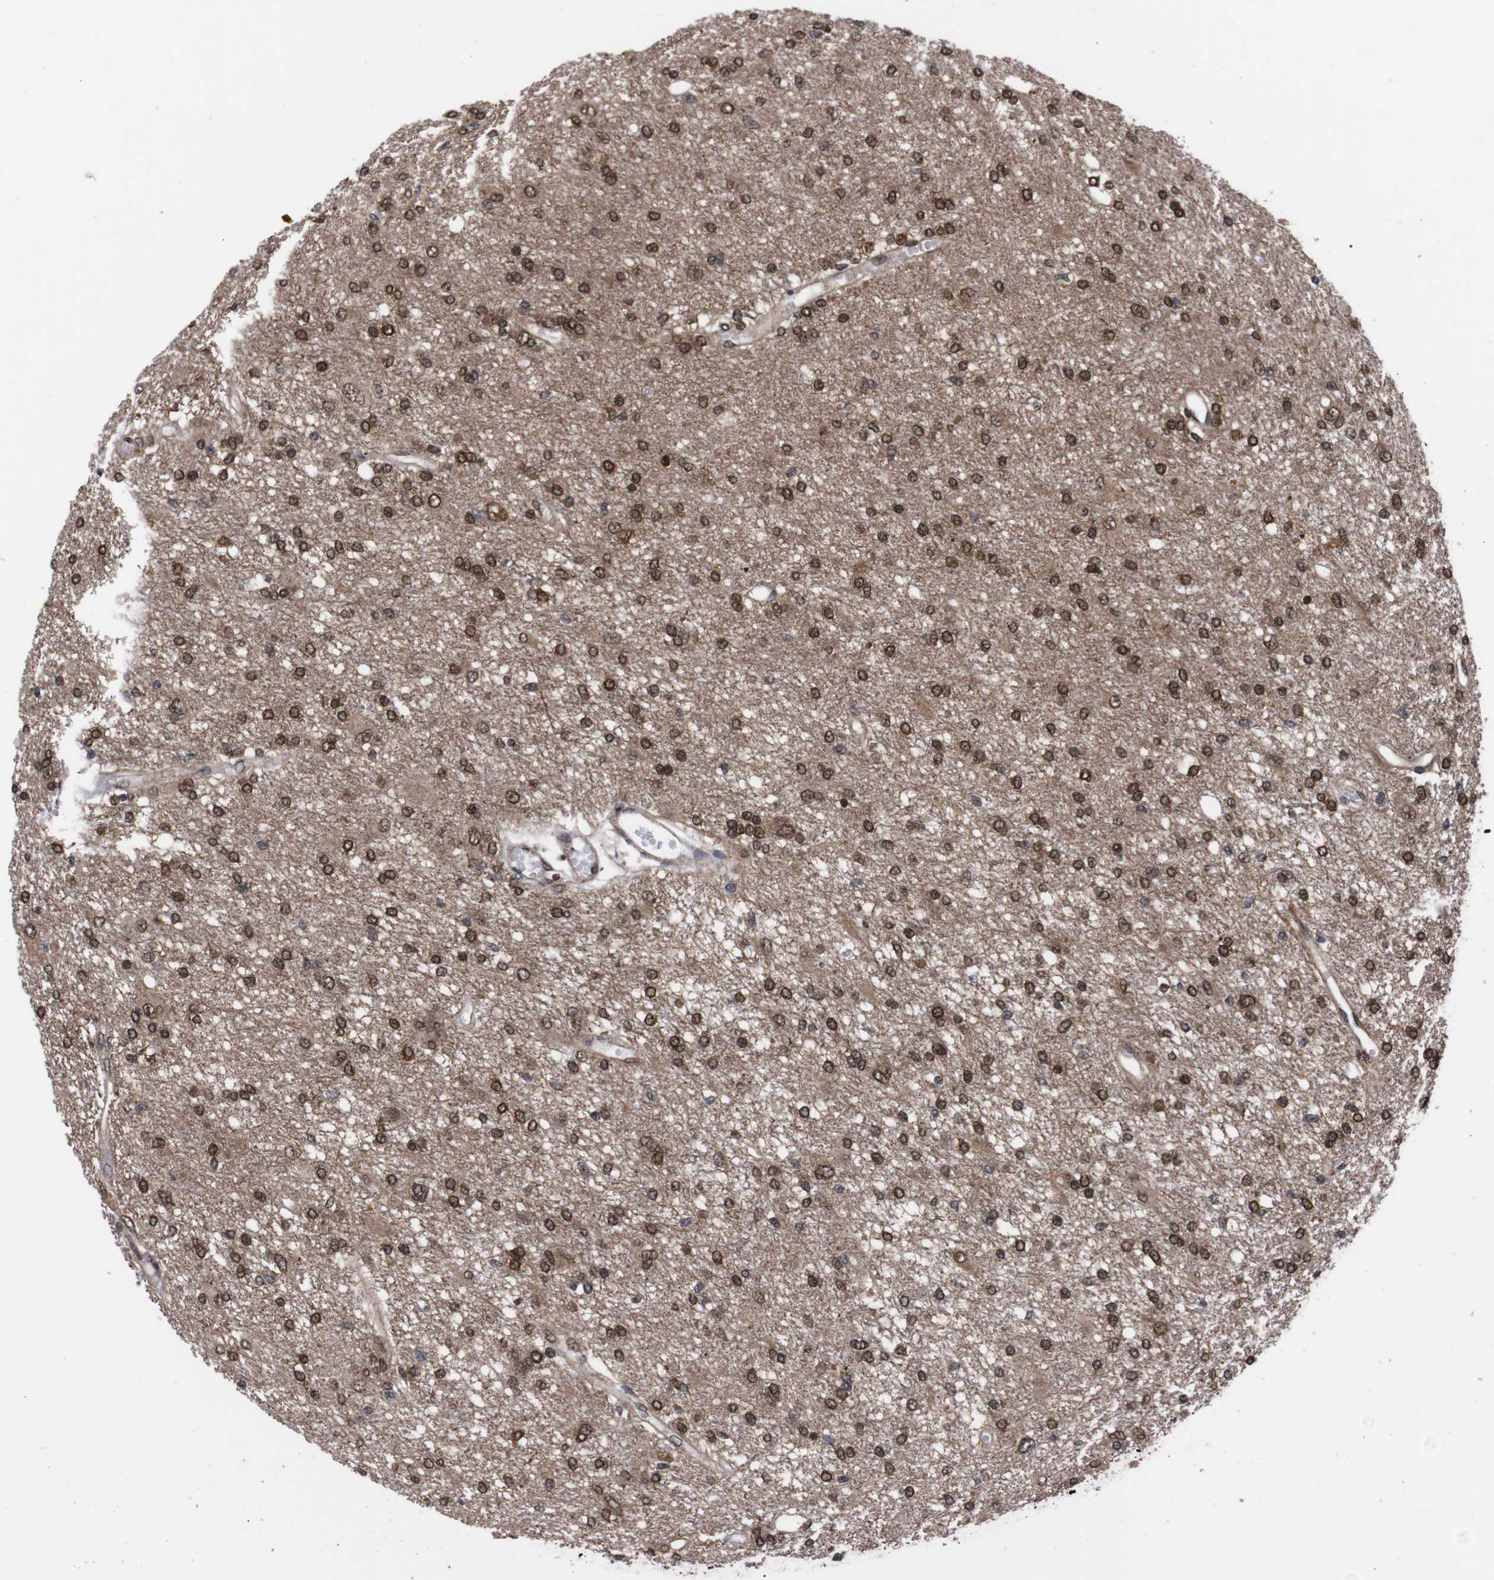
{"staining": {"intensity": "strong", "quantity": ">75%", "location": "nuclear"}, "tissue": "glioma", "cell_type": "Tumor cells", "image_type": "cancer", "snomed": [{"axis": "morphology", "description": "Glioma, malignant, High grade"}, {"axis": "topography", "description": "Brain"}], "caption": "High-grade glioma (malignant) stained with a brown dye exhibits strong nuclear positive staining in about >75% of tumor cells.", "gene": "UBQLN2", "patient": {"sex": "female", "age": 59}}